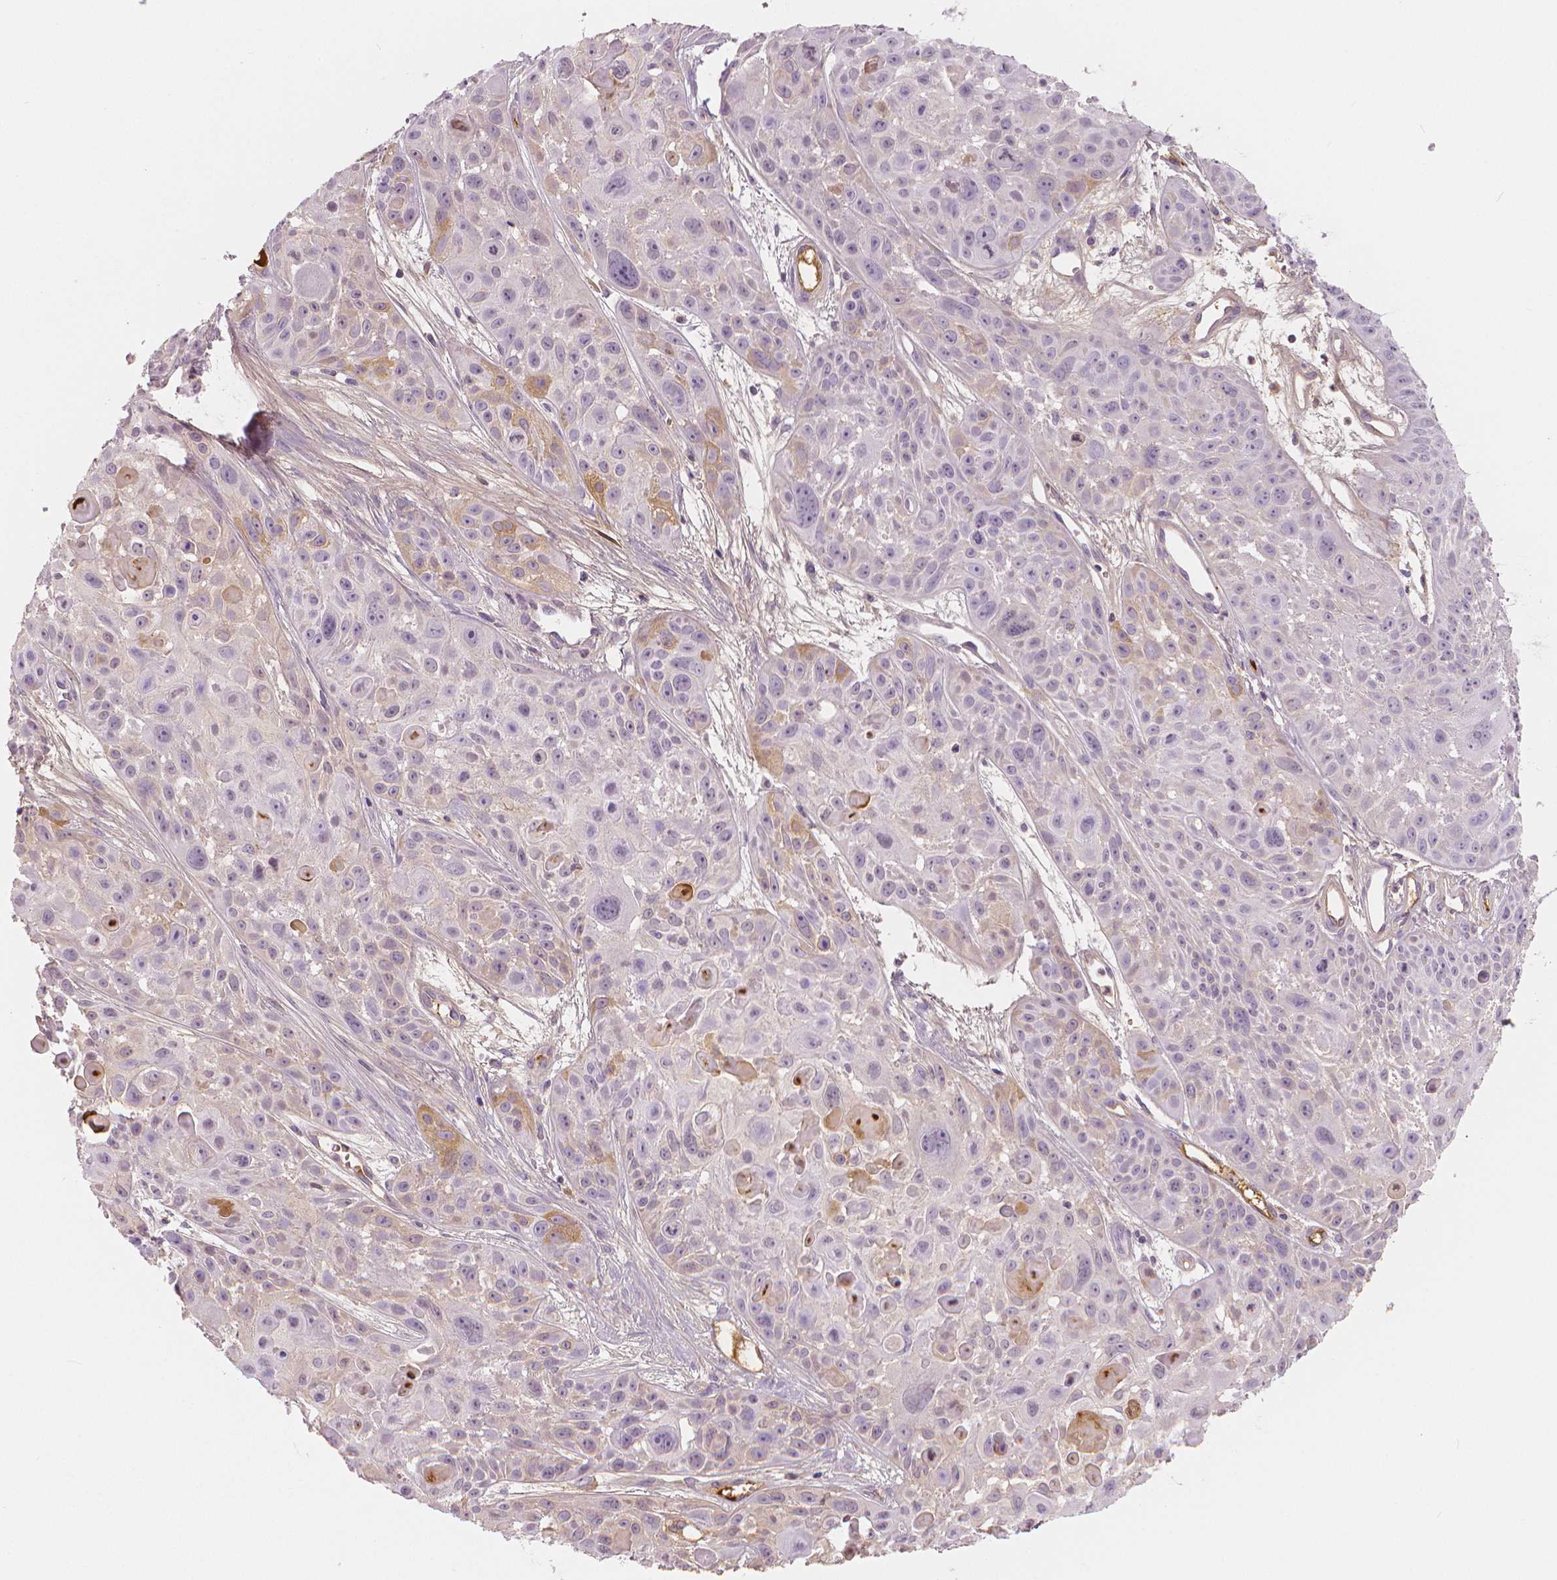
{"staining": {"intensity": "negative", "quantity": "none", "location": "none"}, "tissue": "skin cancer", "cell_type": "Tumor cells", "image_type": "cancer", "snomed": [{"axis": "morphology", "description": "Squamous cell carcinoma, NOS"}, {"axis": "topography", "description": "Skin"}, {"axis": "topography", "description": "Anal"}], "caption": "DAB (3,3'-diaminobenzidine) immunohistochemical staining of human skin squamous cell carcinoma exhibits no significant staining in tumor cells.", "gene": "APOA4", "patient": {"sex": "female", "age": 75}}